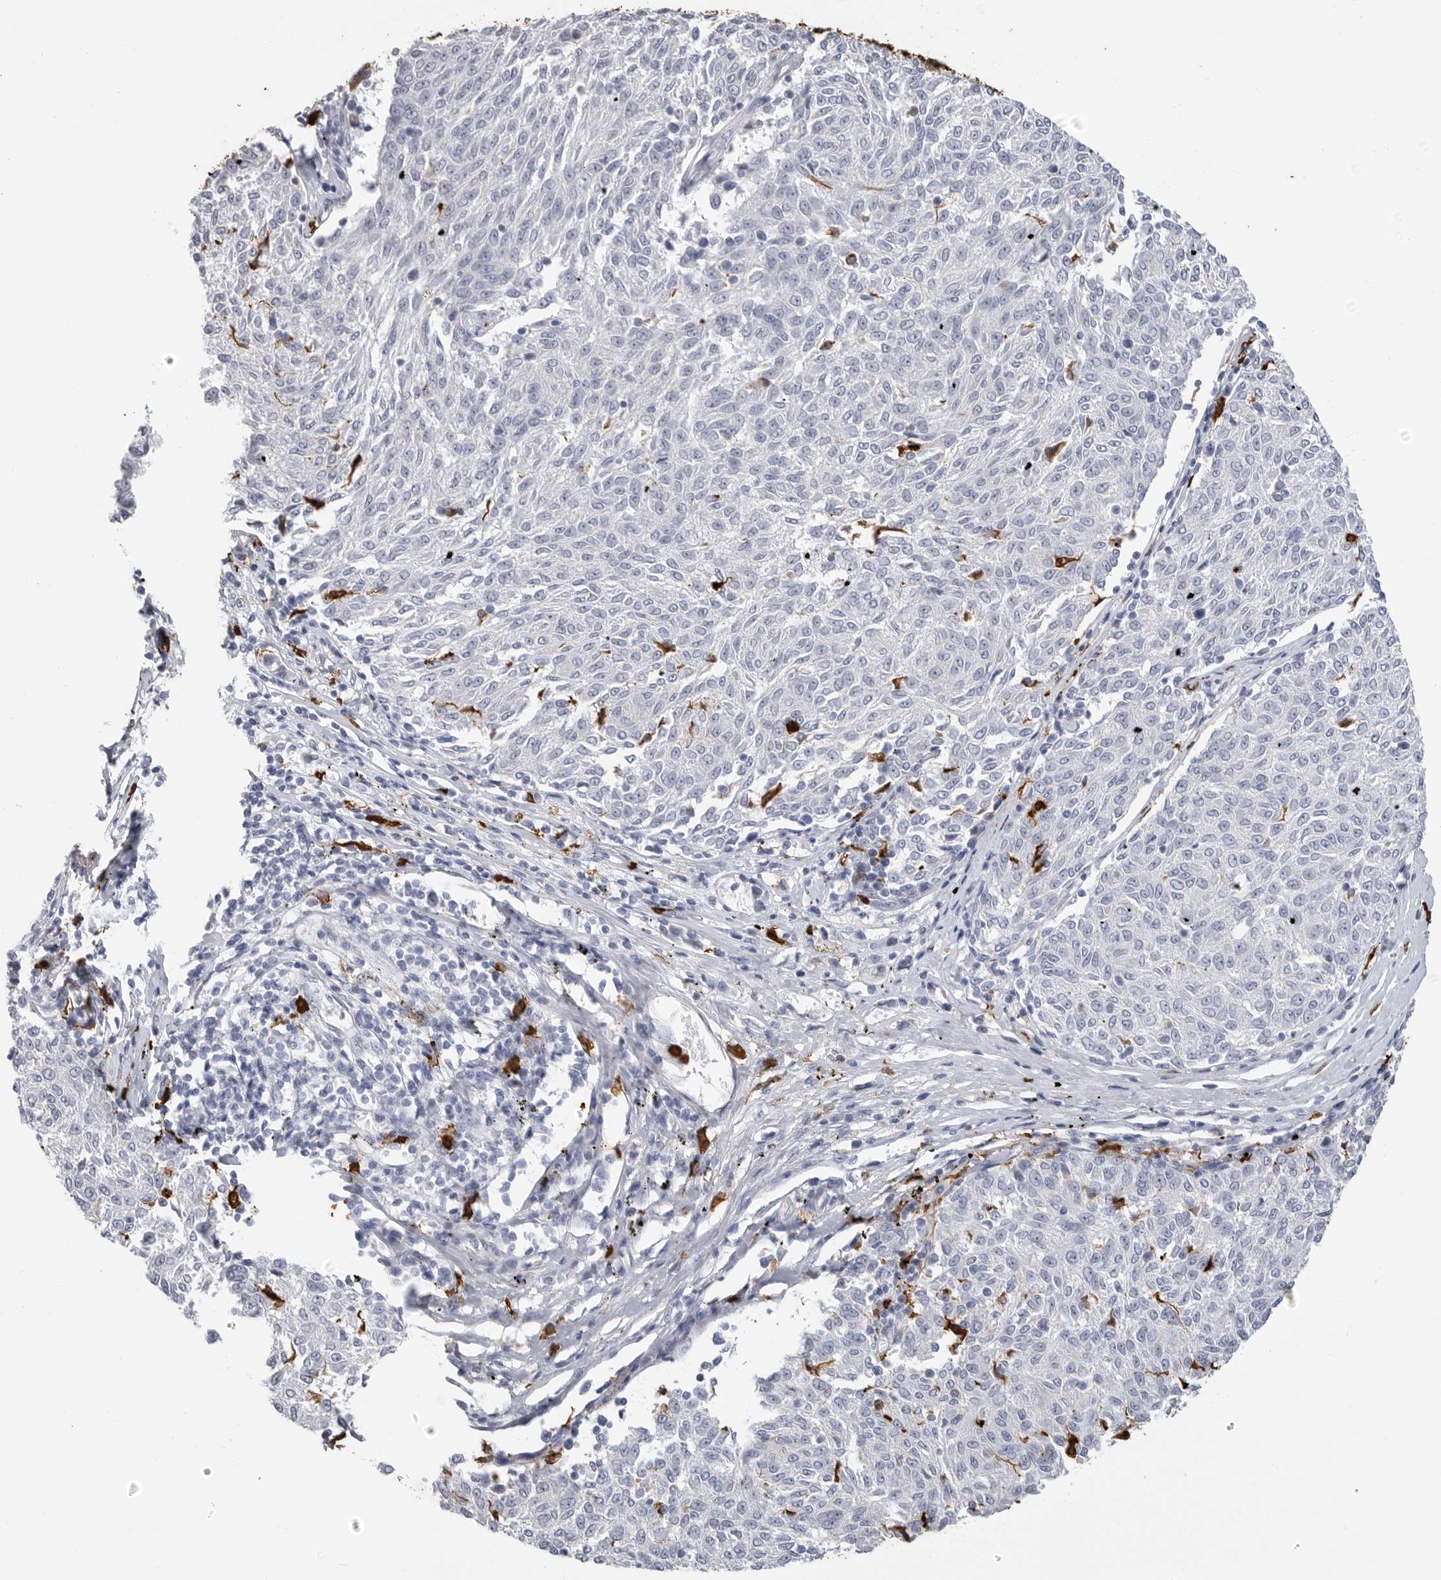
{"staining": {"intensity": "negative", "quantity": "none", "location": "none"}, "tissue": "melanoma", "cell_type": "Tumor cells", "image_type": "cancer", "snomed": [{"axis": "morphology", "description": "Malignant melanoma, NOS"}, {"axis": "topography", "description": "Skin"}], "caption": "Immunohistochemistry photomicrograph of neoplastic tissue: human malignant melanoma stained with DAB (3,3'-diaminobenzidine) displays no significant protein expression in tumor cells.", "gene": "CYB561D1", "patient": {"sex": "female", "age": 72}}